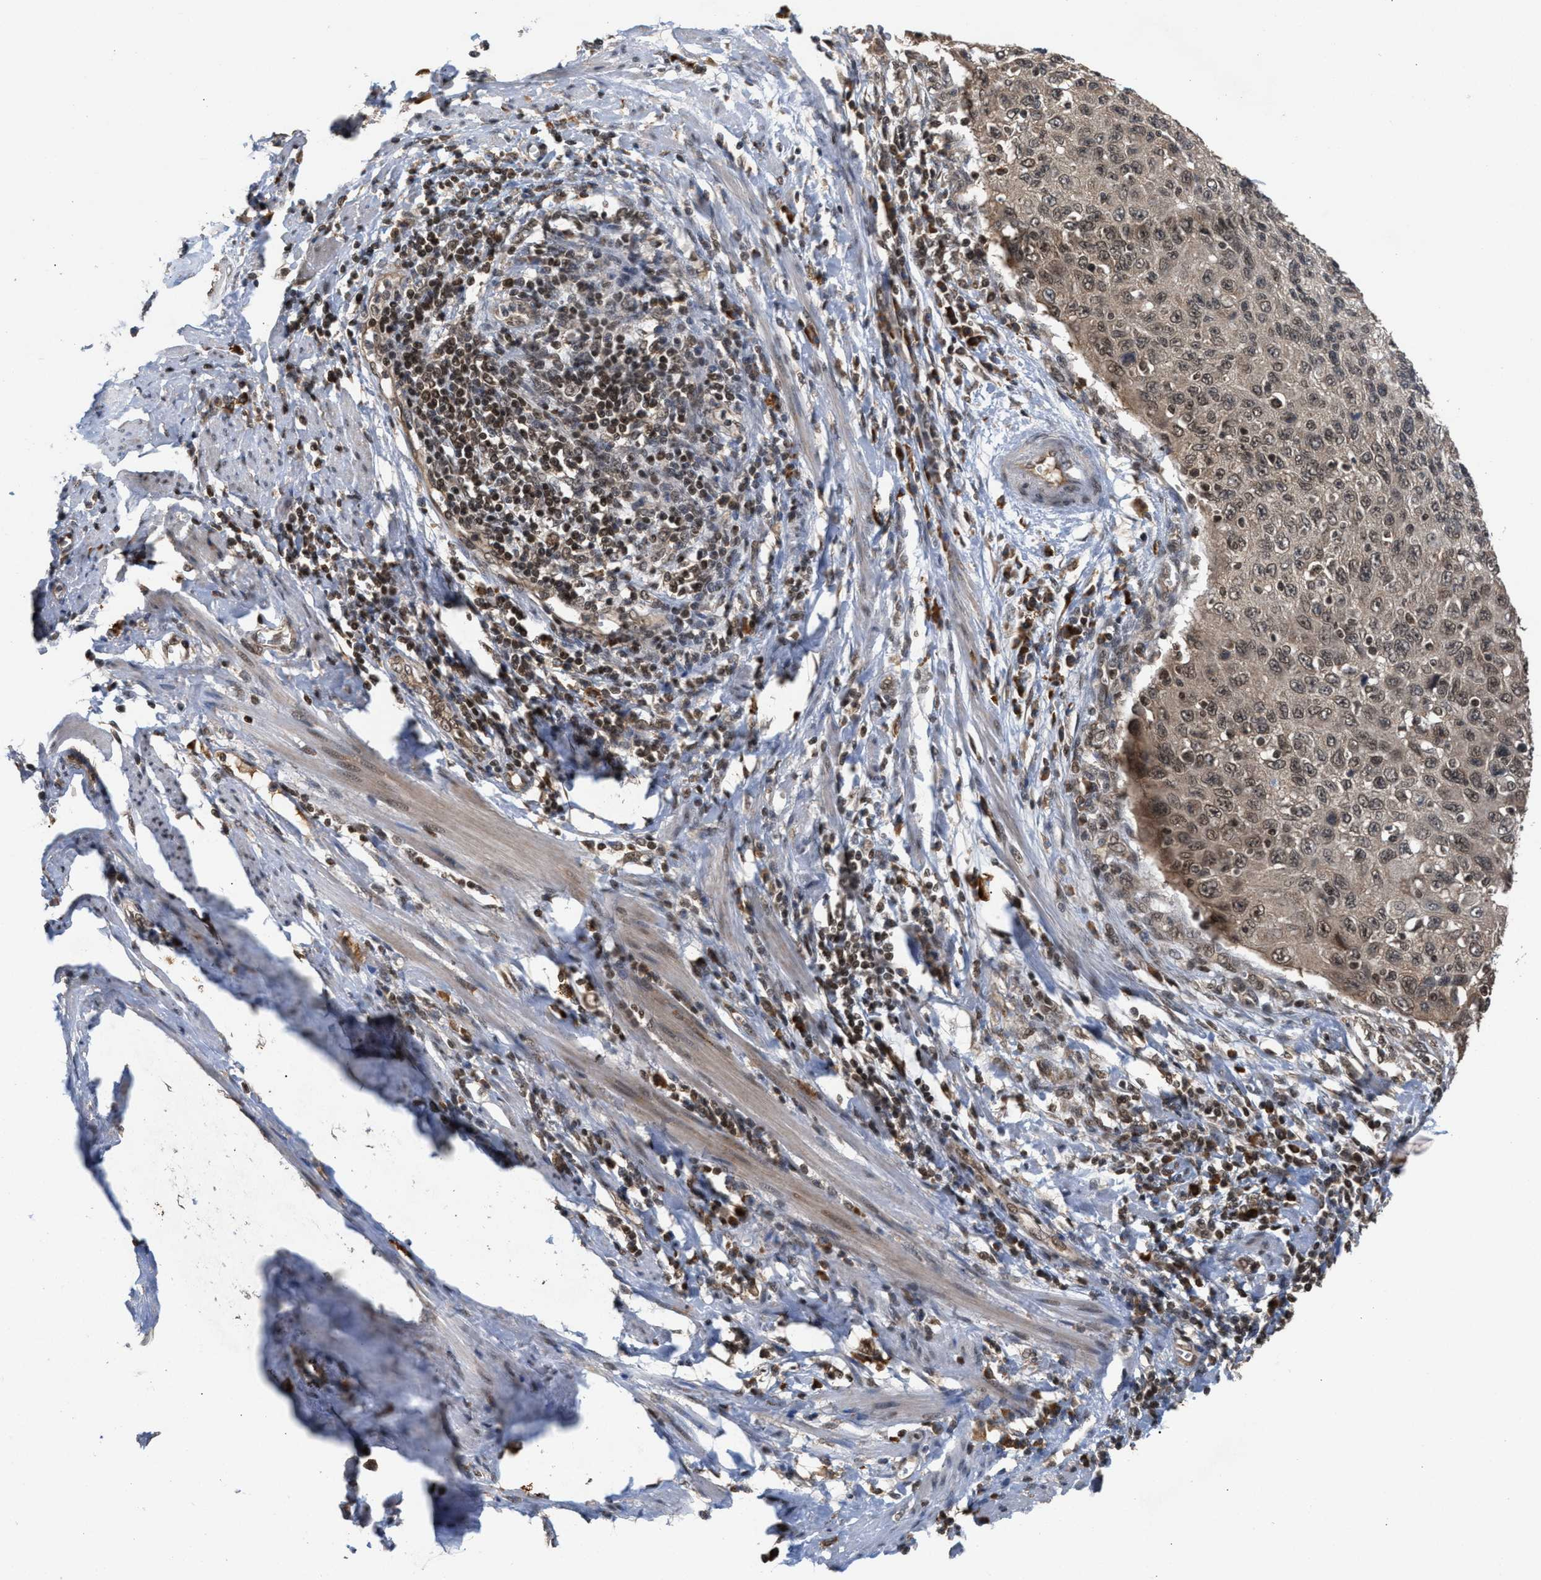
{"staining": {"intensity": "moderate", "quantity": ">75%", "location": "cytoplasmic/membranous"}, "tissue": "cervical cancer", "cell_type": "Tumor cells", "image_type": "cancer", "snomed": [{"axis": "morphology", "description": "Squamous cell carcinoma, NOS"}, {"axis": "topography", "description": "Cervix"}], "caption": "Immunohistochemical staining of cervical cancer exhibits medium levels of moderate cytoplasmic/membranous positivity in approximately >75% of tumor cells.", "gene": "C9orf78", "patient": {"sex": "female", "age": 53}}